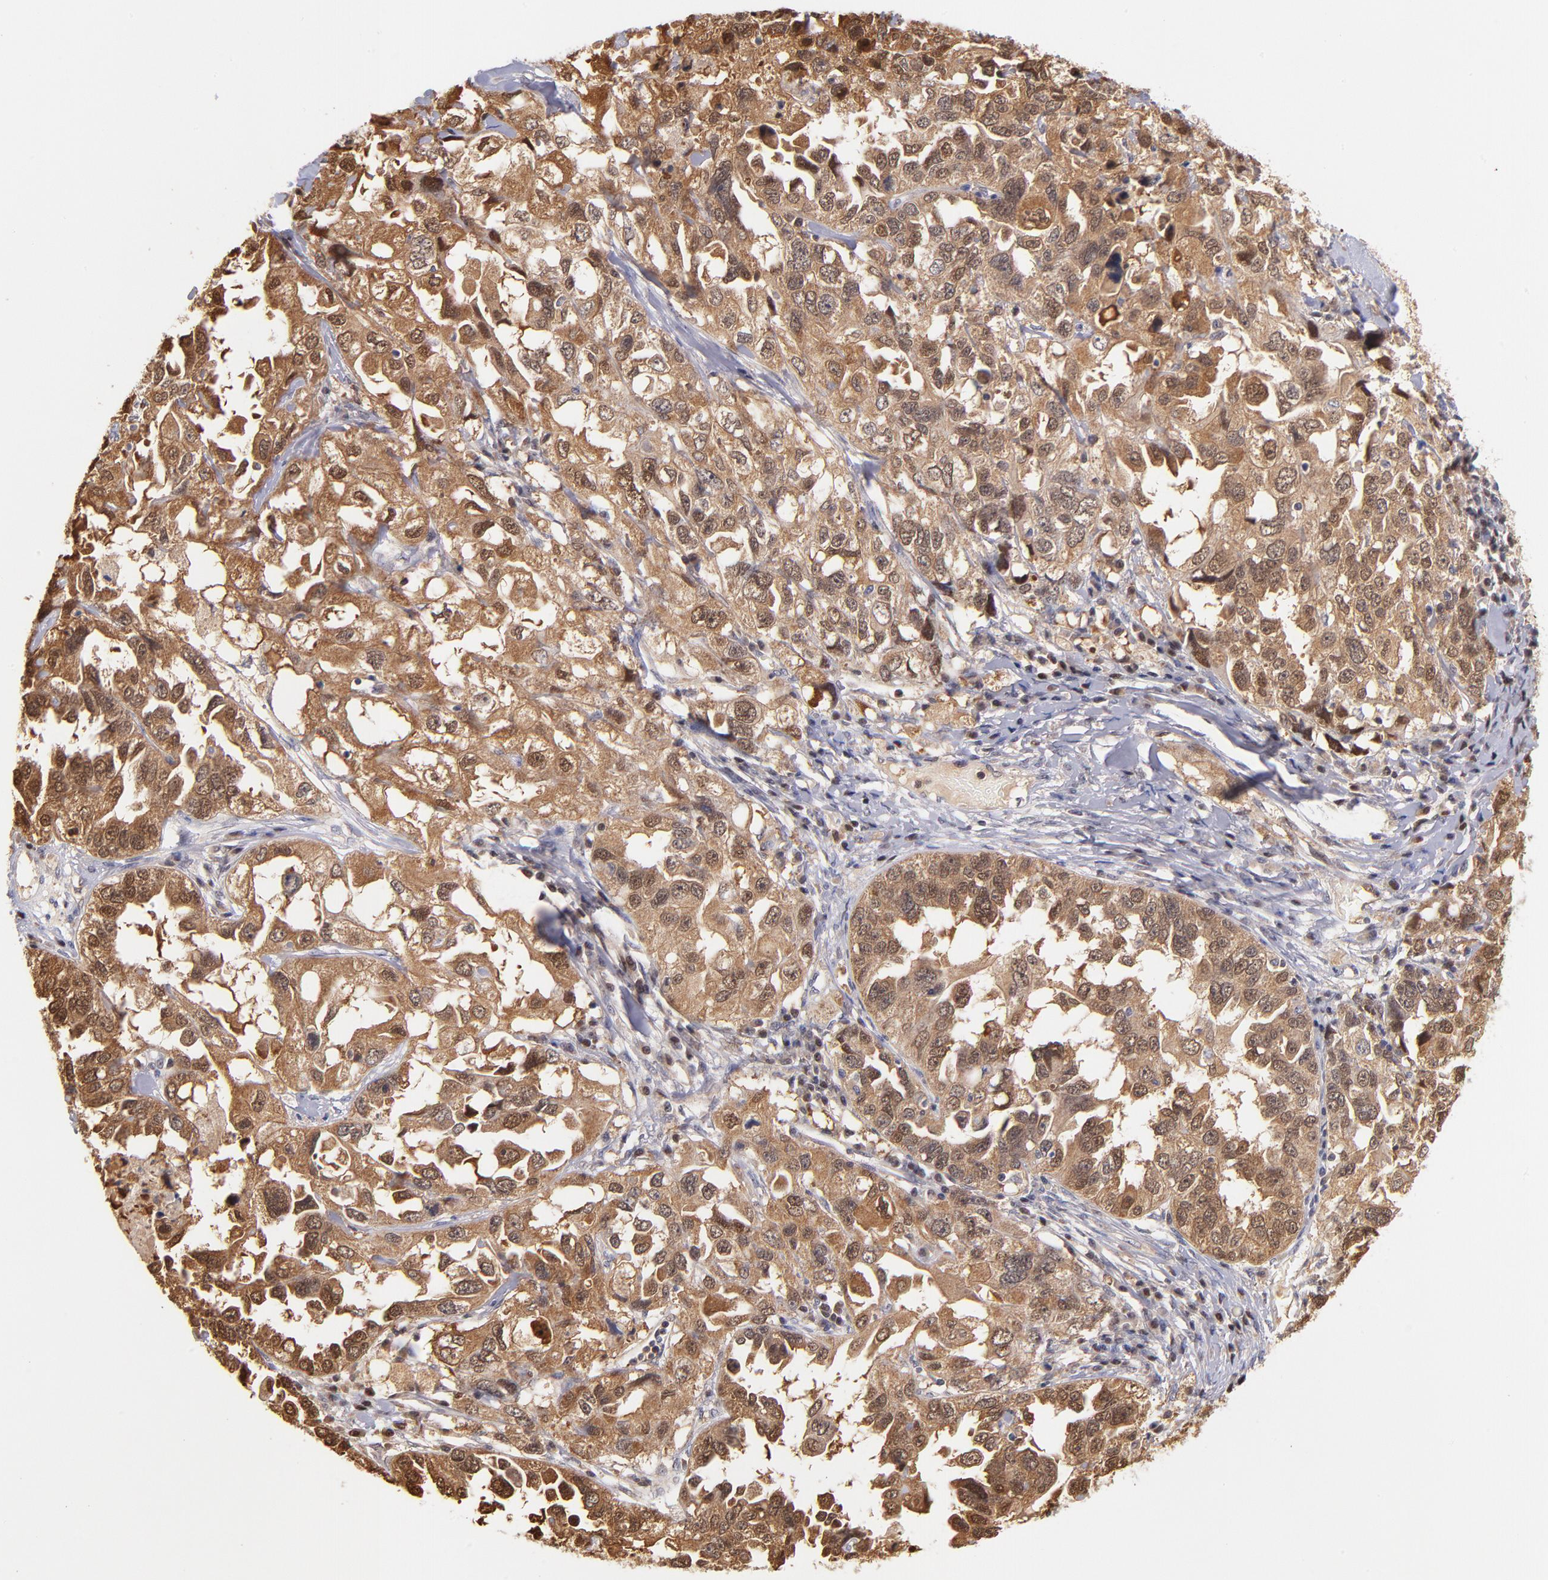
{"staining": {"intensity": "moderate", "quantity": ">75%", "location": "cytoplasmic/membranous,nuclear"}, "tissue": "ovarian cancer", "cell_type": "Tumor cells", "image_type": "cancer", "snomed": [{"axis": "morphology", "description": "Cystadenocarcinoma, serous, NOS"}, {"axis": "topography", "description": "Ovary"}], "caption": "Immunohistochemistry (IHC) of serous cystadenocarcinoma (ovarian) shows medium levels of moderate cytoplasmic/membranous and nuclear staining in about >75% of tumor cells.", "gene": "YWHAB", "patient": {"sex": "female", "age": 82}}